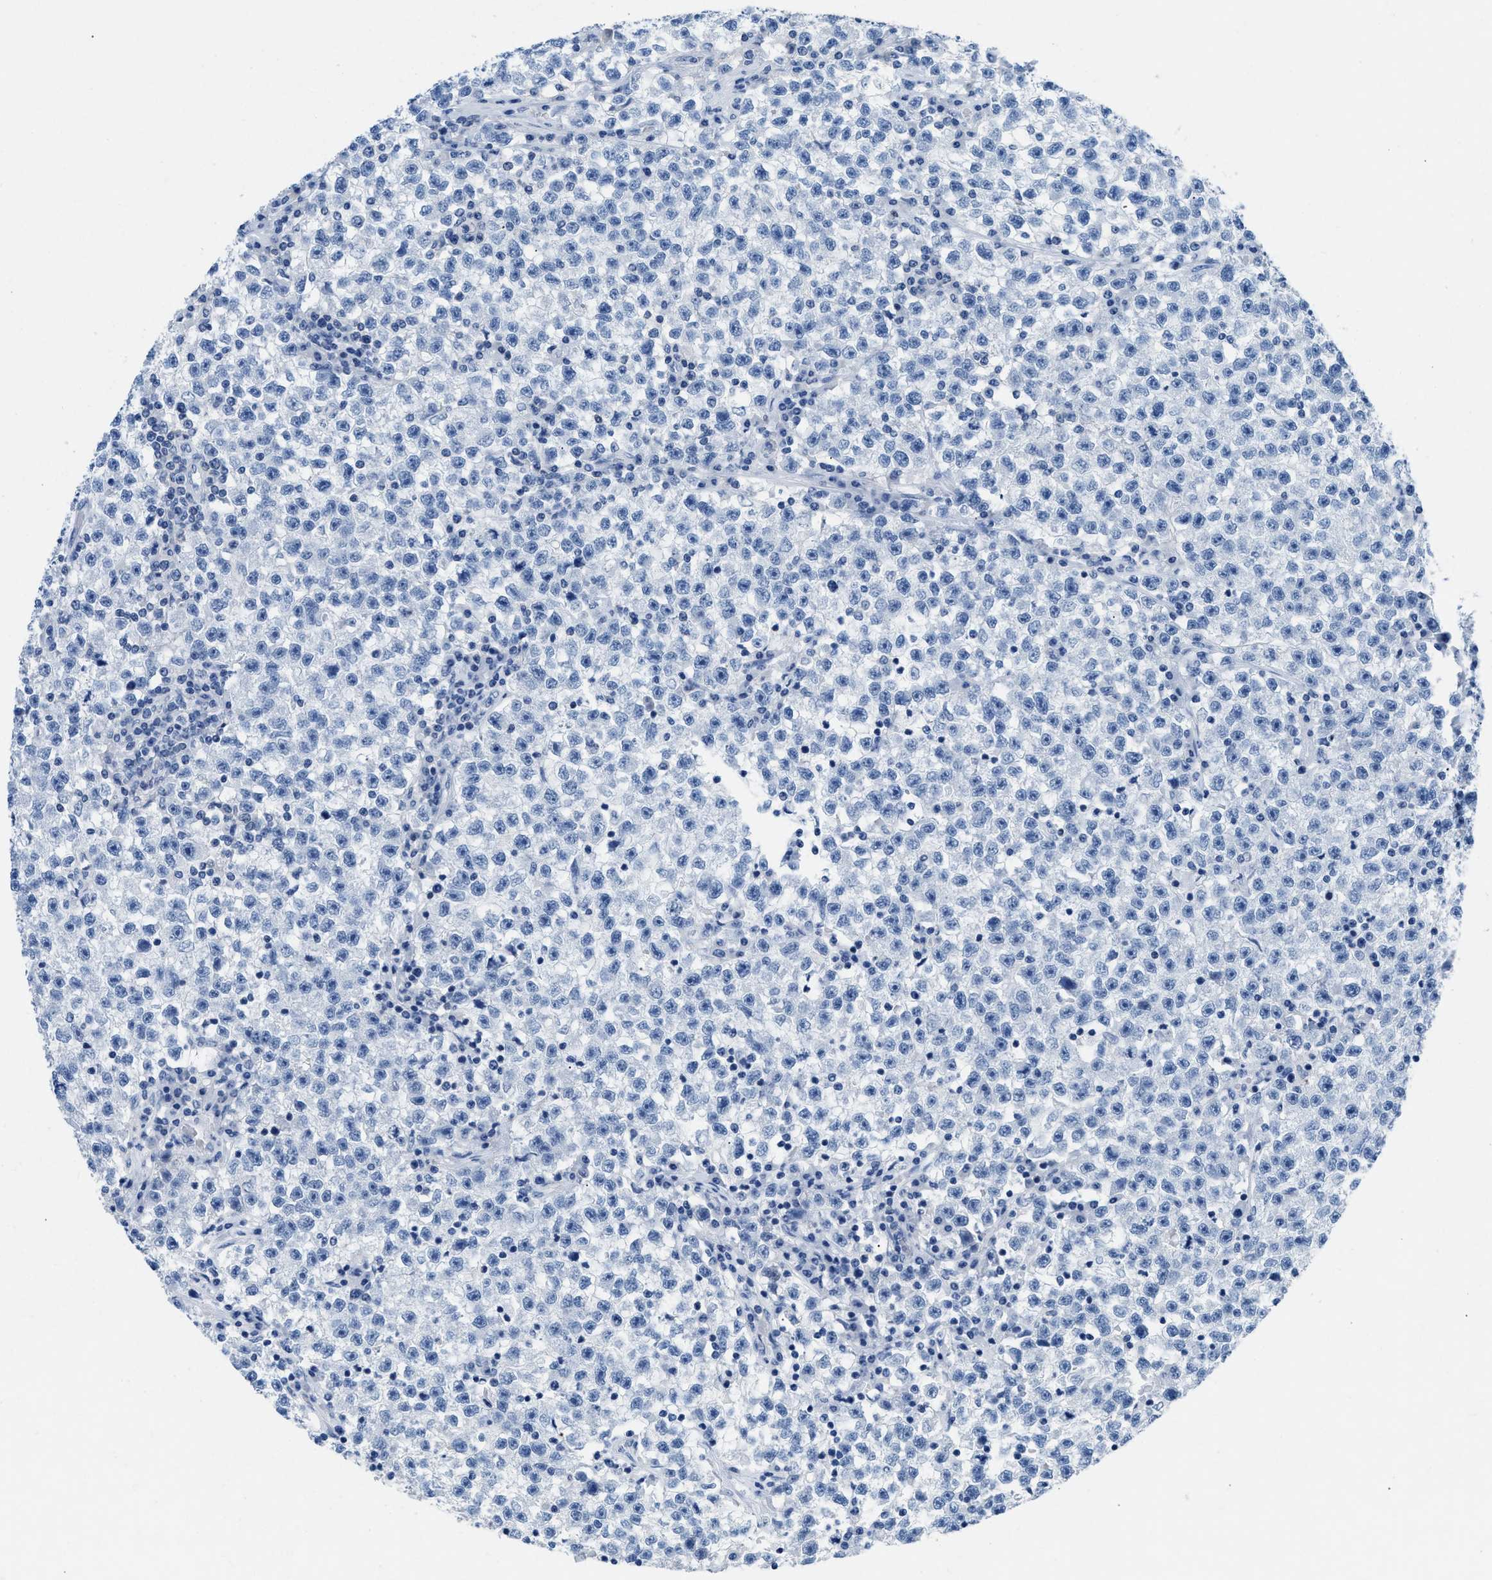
{"staining": {"intensity": "negative", "quantity": "none", "location": "none"}, "tissue": "testis cancer", "cell_type": "Tumor cells", "image_type": "cancer", "snomed": [{"axis": "morphology", "description": "Seminoma, NOS"}, {"axis": "topography", "description": "Testis"}], "caption": "High power microscopy image of an immunohistochemistry image of testis cancer, revealing no significant staining in tumor cells. Nuclei are stained in blue.", "gene": "NFATC2", "patient": {"sex": "male", "age": 22}}